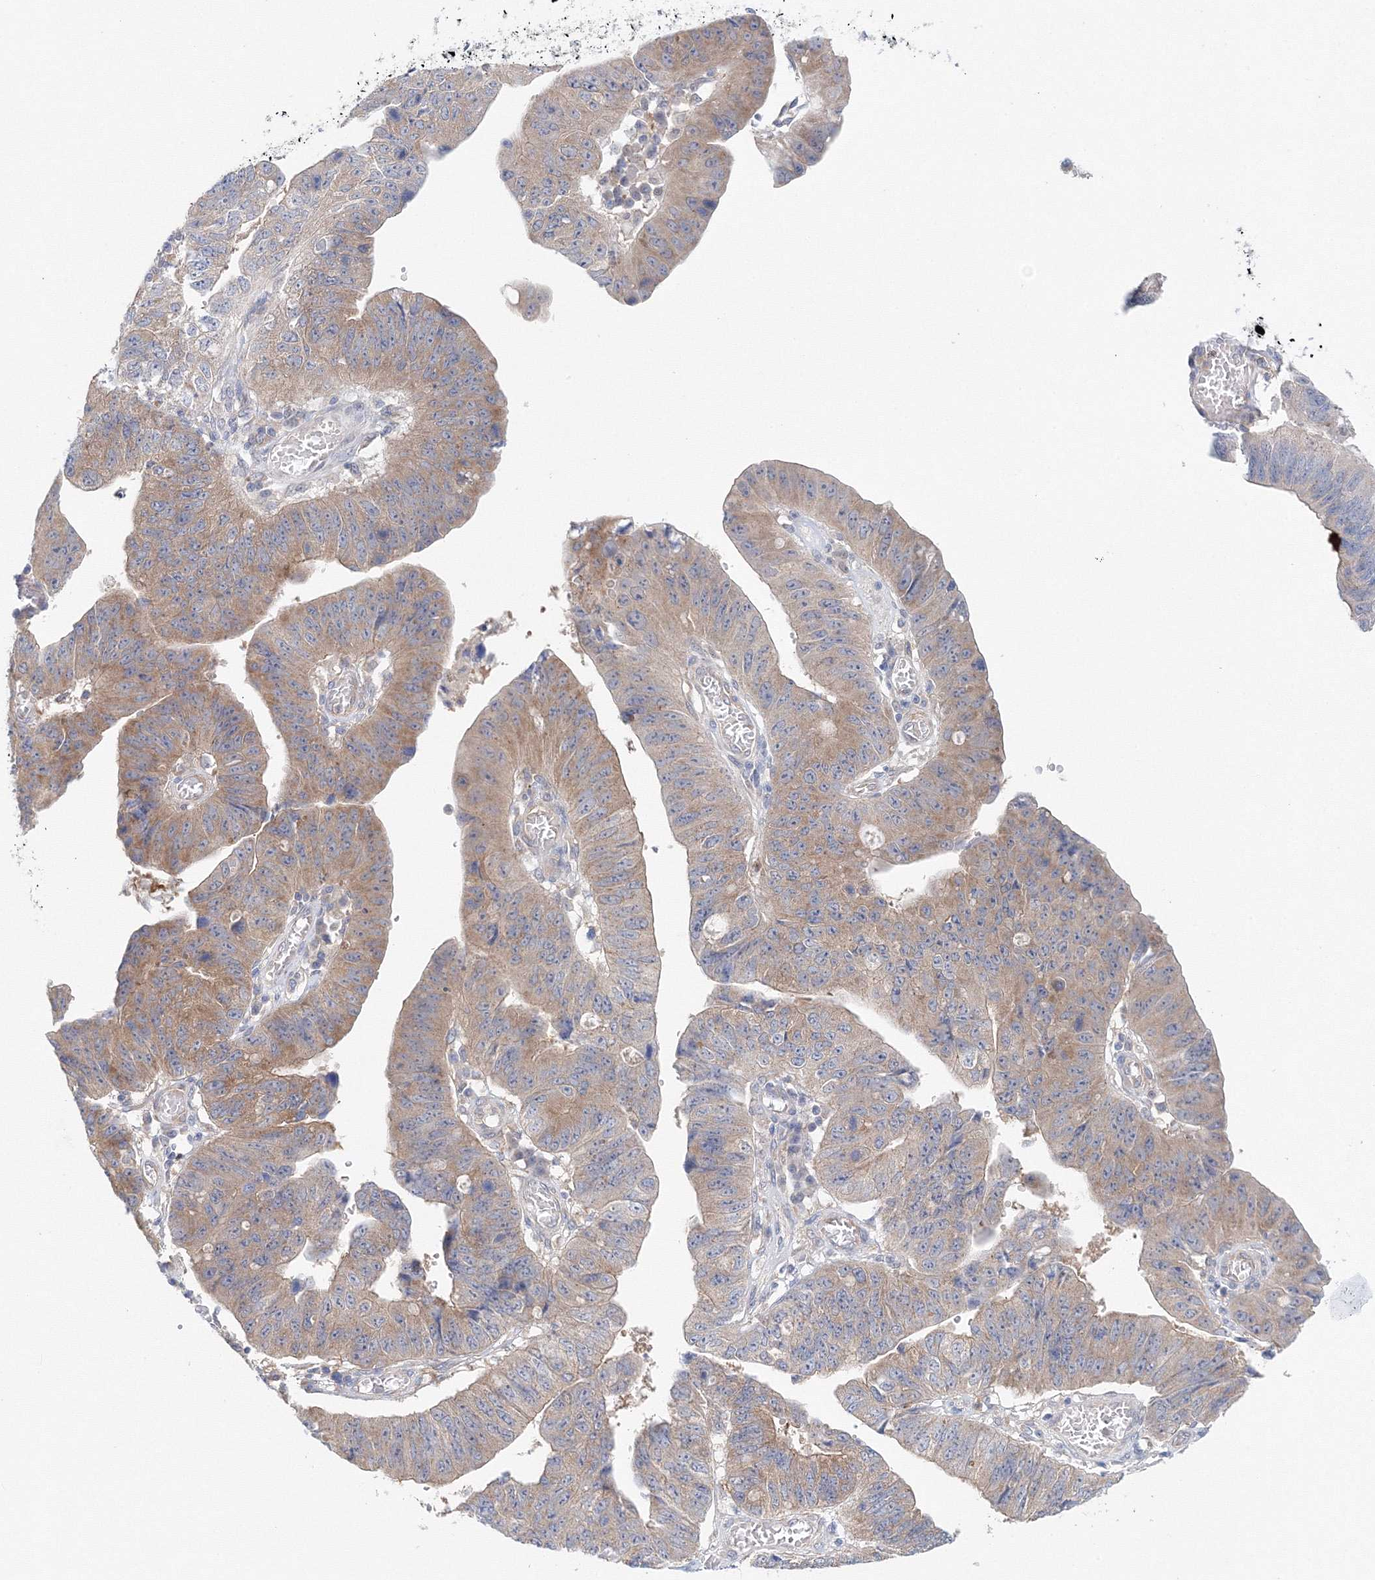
{"staining": {"intensity": "moderate", "quantity": ">75%", "location": "cytoplasmic/membranous"}, "tissue": "stomach cancer", "cell_type": "Tumor cells", "image_type": "cancer", "snomed": [{"axis": "morphology", "description": "Adenocarcinoma, NOS"}, {"axis": "topography", "description": "Stomach"}], "caption": "The micrograph demonstrates staining of adenocarcinoma (stomach), revealing moderate cytoplasmic/membranous protein expression (brown color) within tumor cells.", "gene": "TPRKB", "patient": {"sex": "male", "age": 59}}